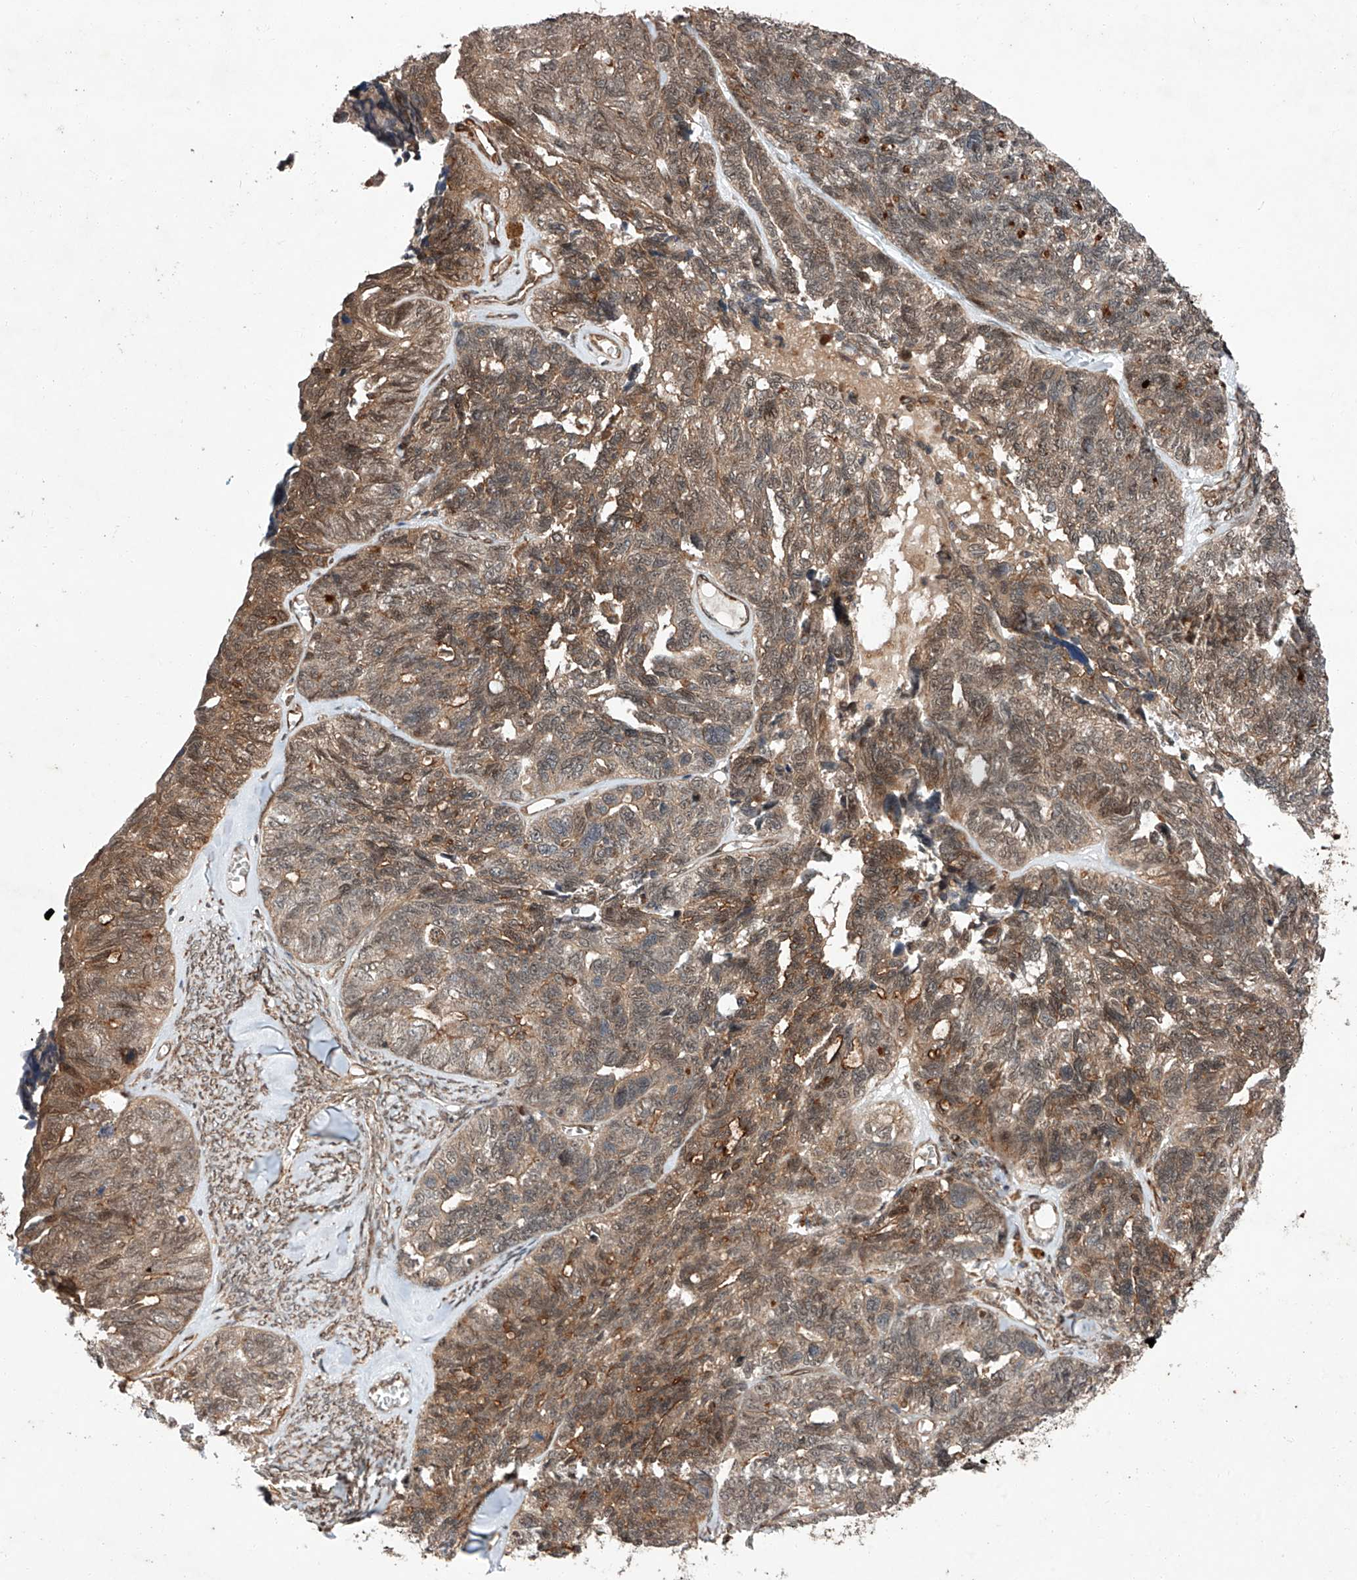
{"staining": {"intensity": "moderate", "quantity": ">75%", "location": "cytoplasmic/membranous"}, "tissue": "ovarian cancer", "cell_type": "Tumor cells", "image_type": "cancer", "snomed": [{"axis": "morphology", "description": "Cystadenocarcinoma, serous, NOS"}, {"axis": "topography", "description": "Ovary"}], "caption": "Protein analysis of ovarian serous cystadenocarcinoma tissue shows moderate cytoplasmic/membranous staining in about >75% of tumor cells.", "gene": "ZFP28", "patient": {"sex": "female", "age": 79}}